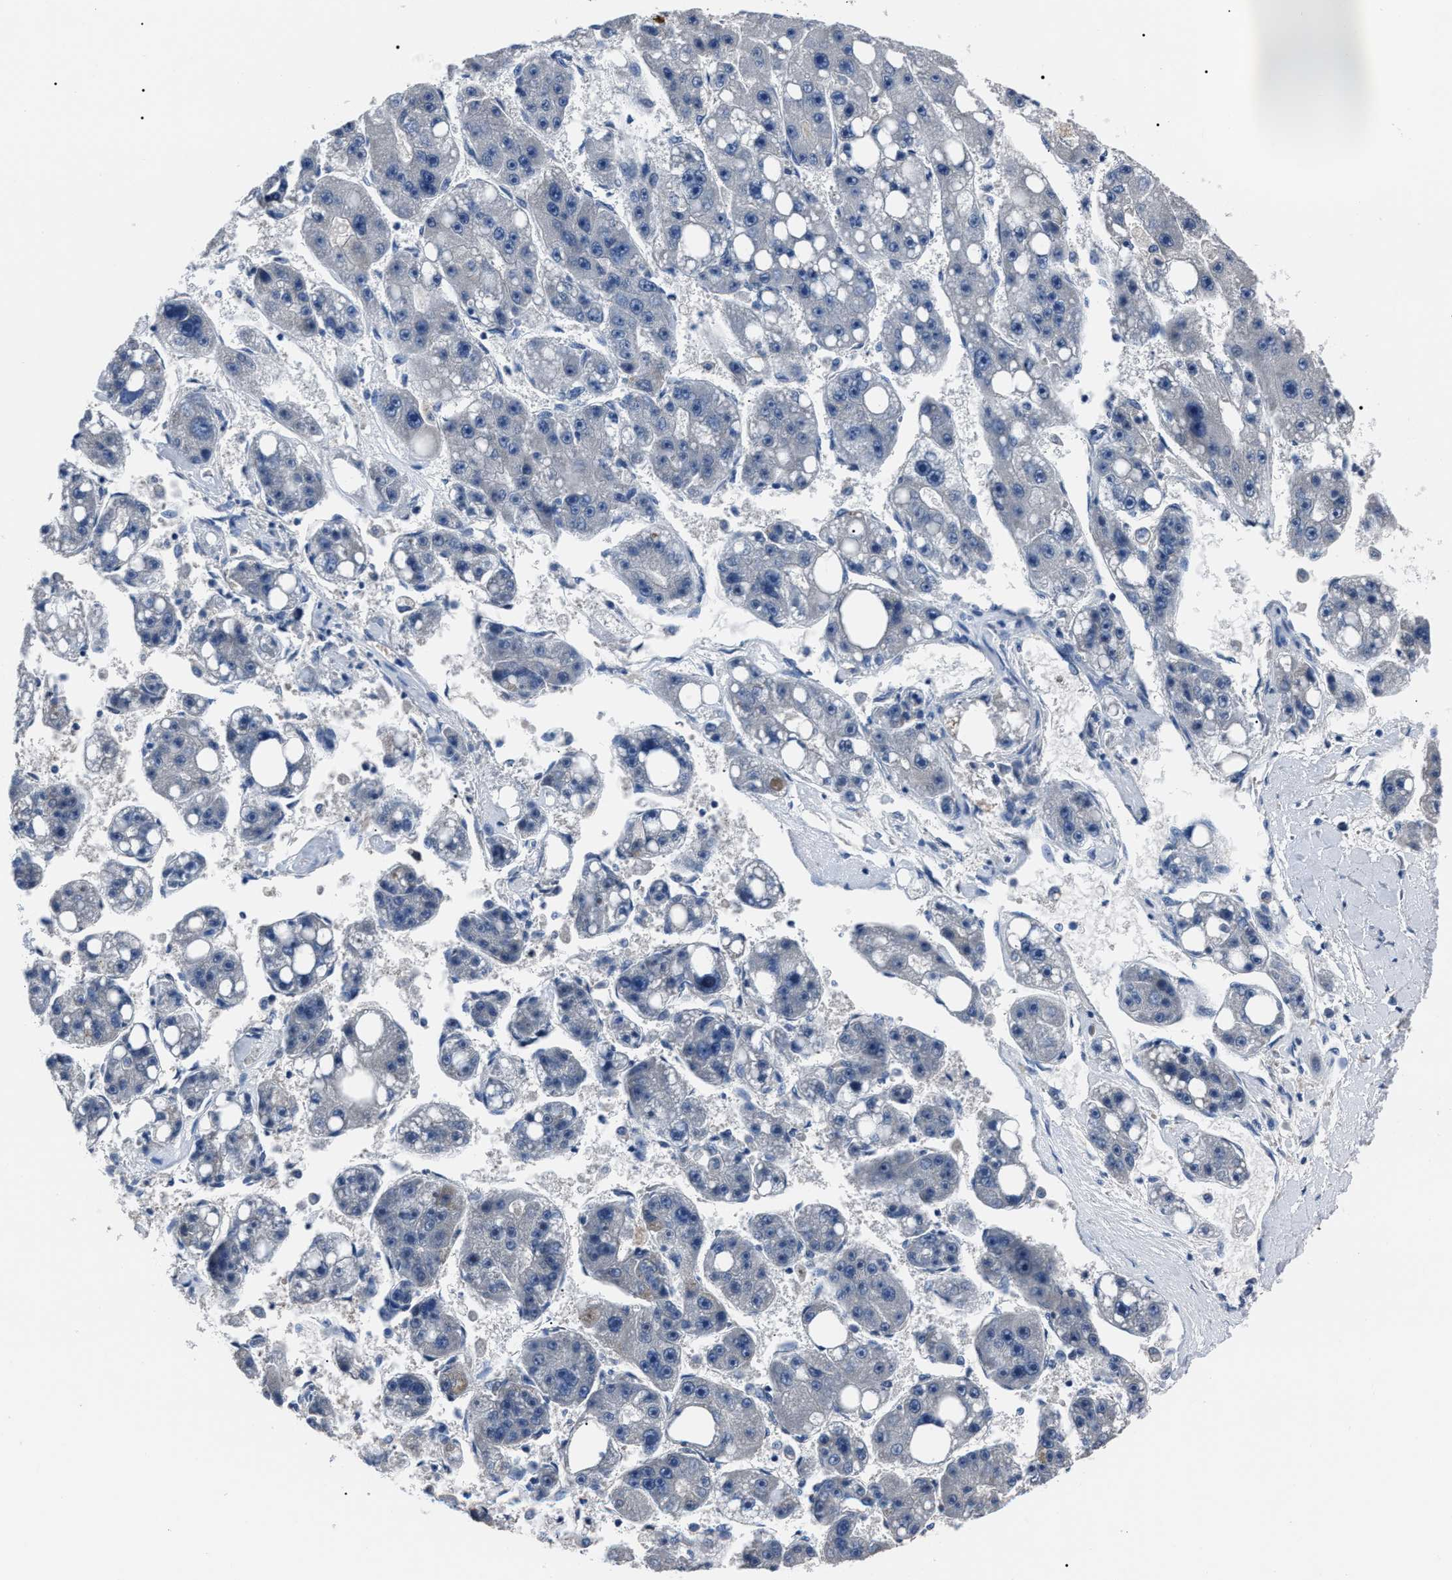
{"staining": {"intensity": "negative", "quantity": "none", "location": "none"}, "tissue": "liver cancer", "cell_type": "Tumor cells", "image_type": "cancer", "snomed": [{"axis": "morphology", "description": "Carcinoma, Hepatocellular, NOS"}, {"axis": "topography", "description": "Liver"}], "caption": "Protein analysis of hepatocellular carcinoma (liver) displays no significant expression in tumor cells.", "gene": "LRWD1", "patient": {"sex": "female", "age": 61}}